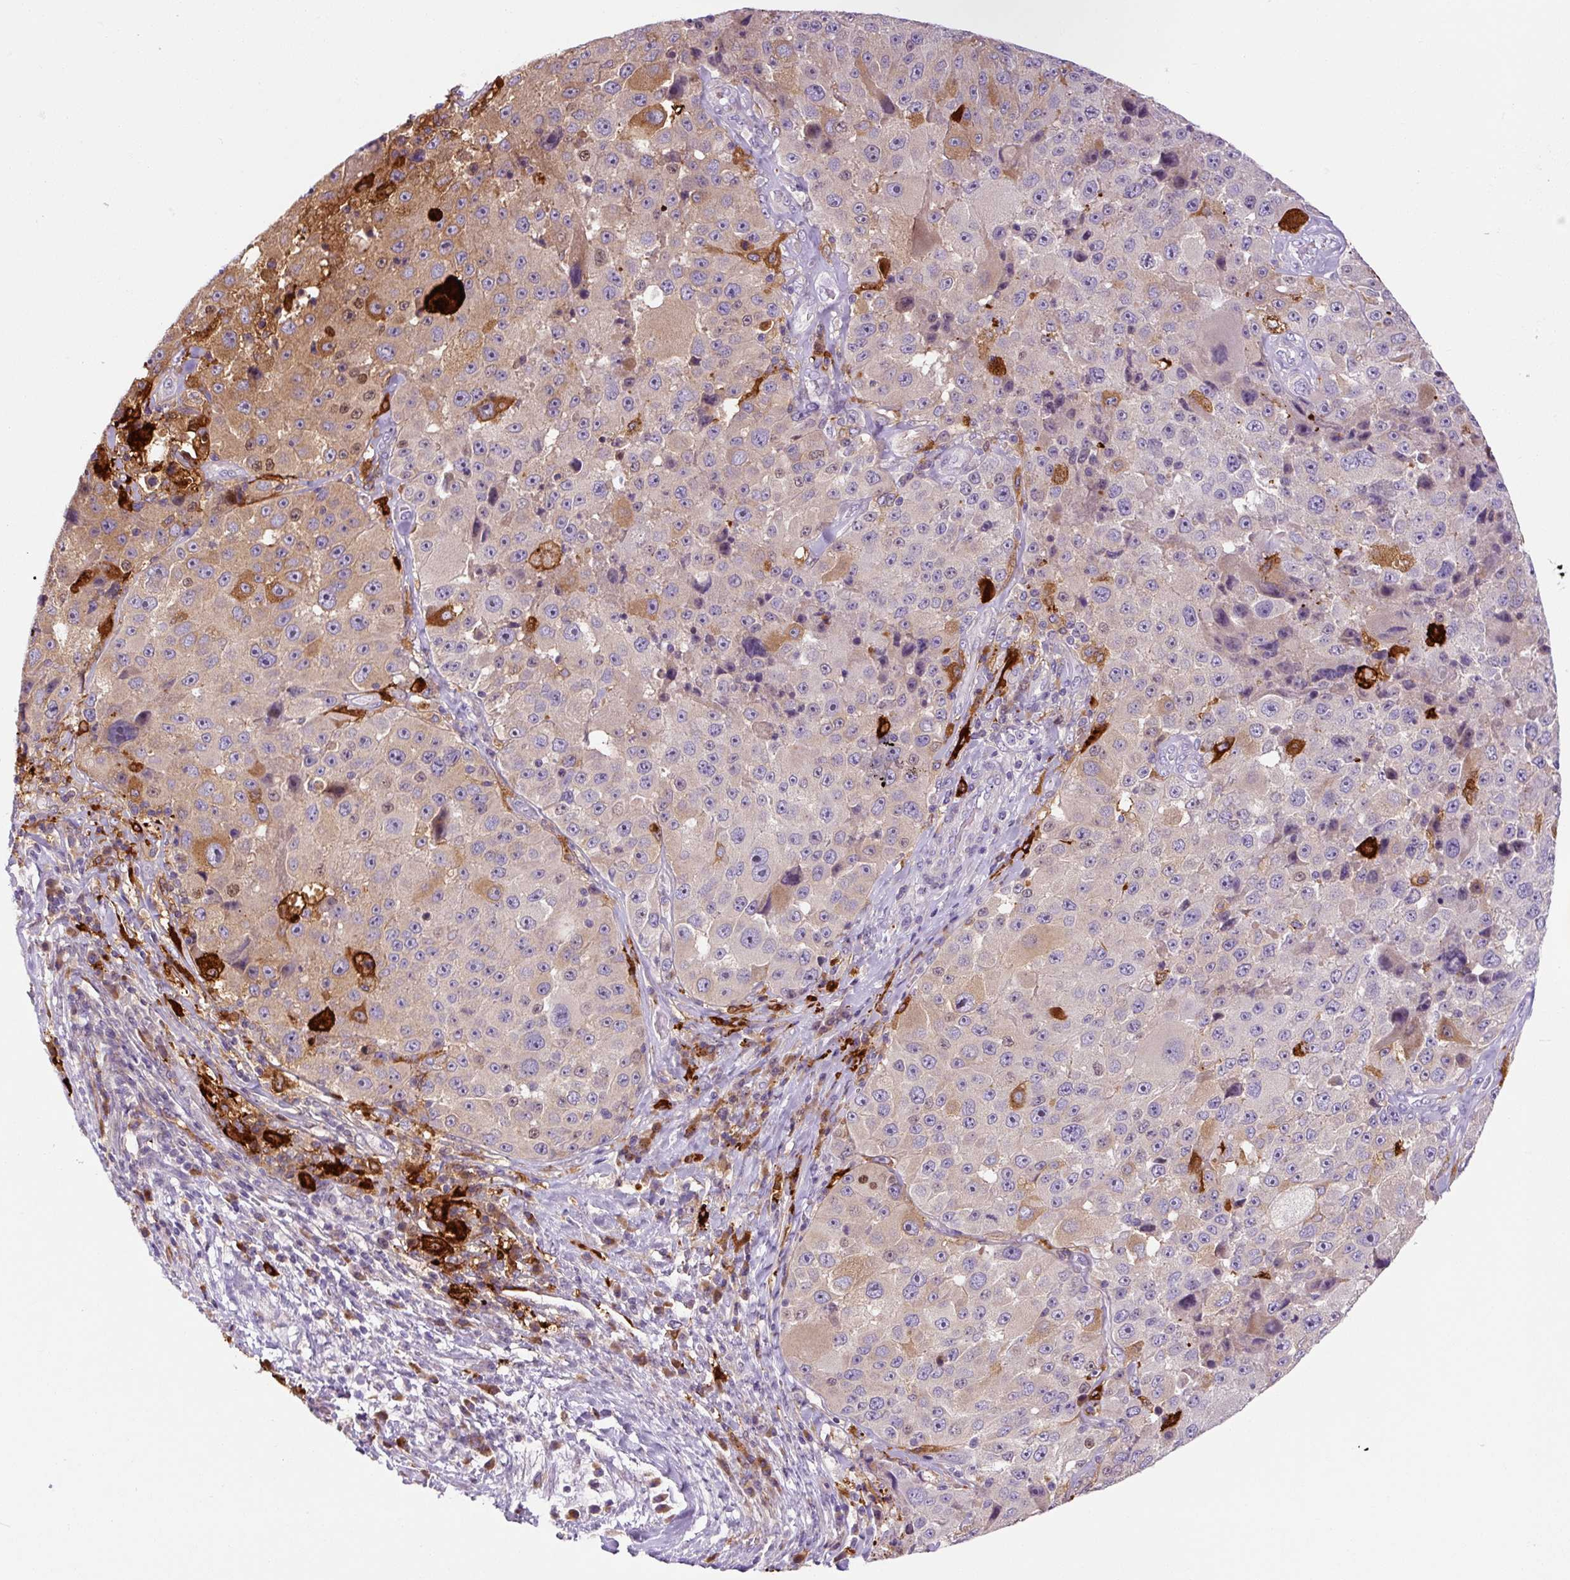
{"staining": {"intensity": "strong", "quantity": "<25%", "location": "cytoplasmic/membranous"}, "tissue": "melanoma", "cell_type": "Tumor cells", "image_type": "cancer", "snomed": [{"axis": "morphology", "description": "Malignant melanoma, Metastatic site"}, {"axis": "topography", "description": "Lymph node"}], "caption": "Immunohistochemical staining of malignant melanoma (metastatic site) shows medium levels of strong cytoplasmic/membranous expression in about <25% of tumor cells.", "gene": "FUT10", "patient": {"sex": "male", "age": 62}}